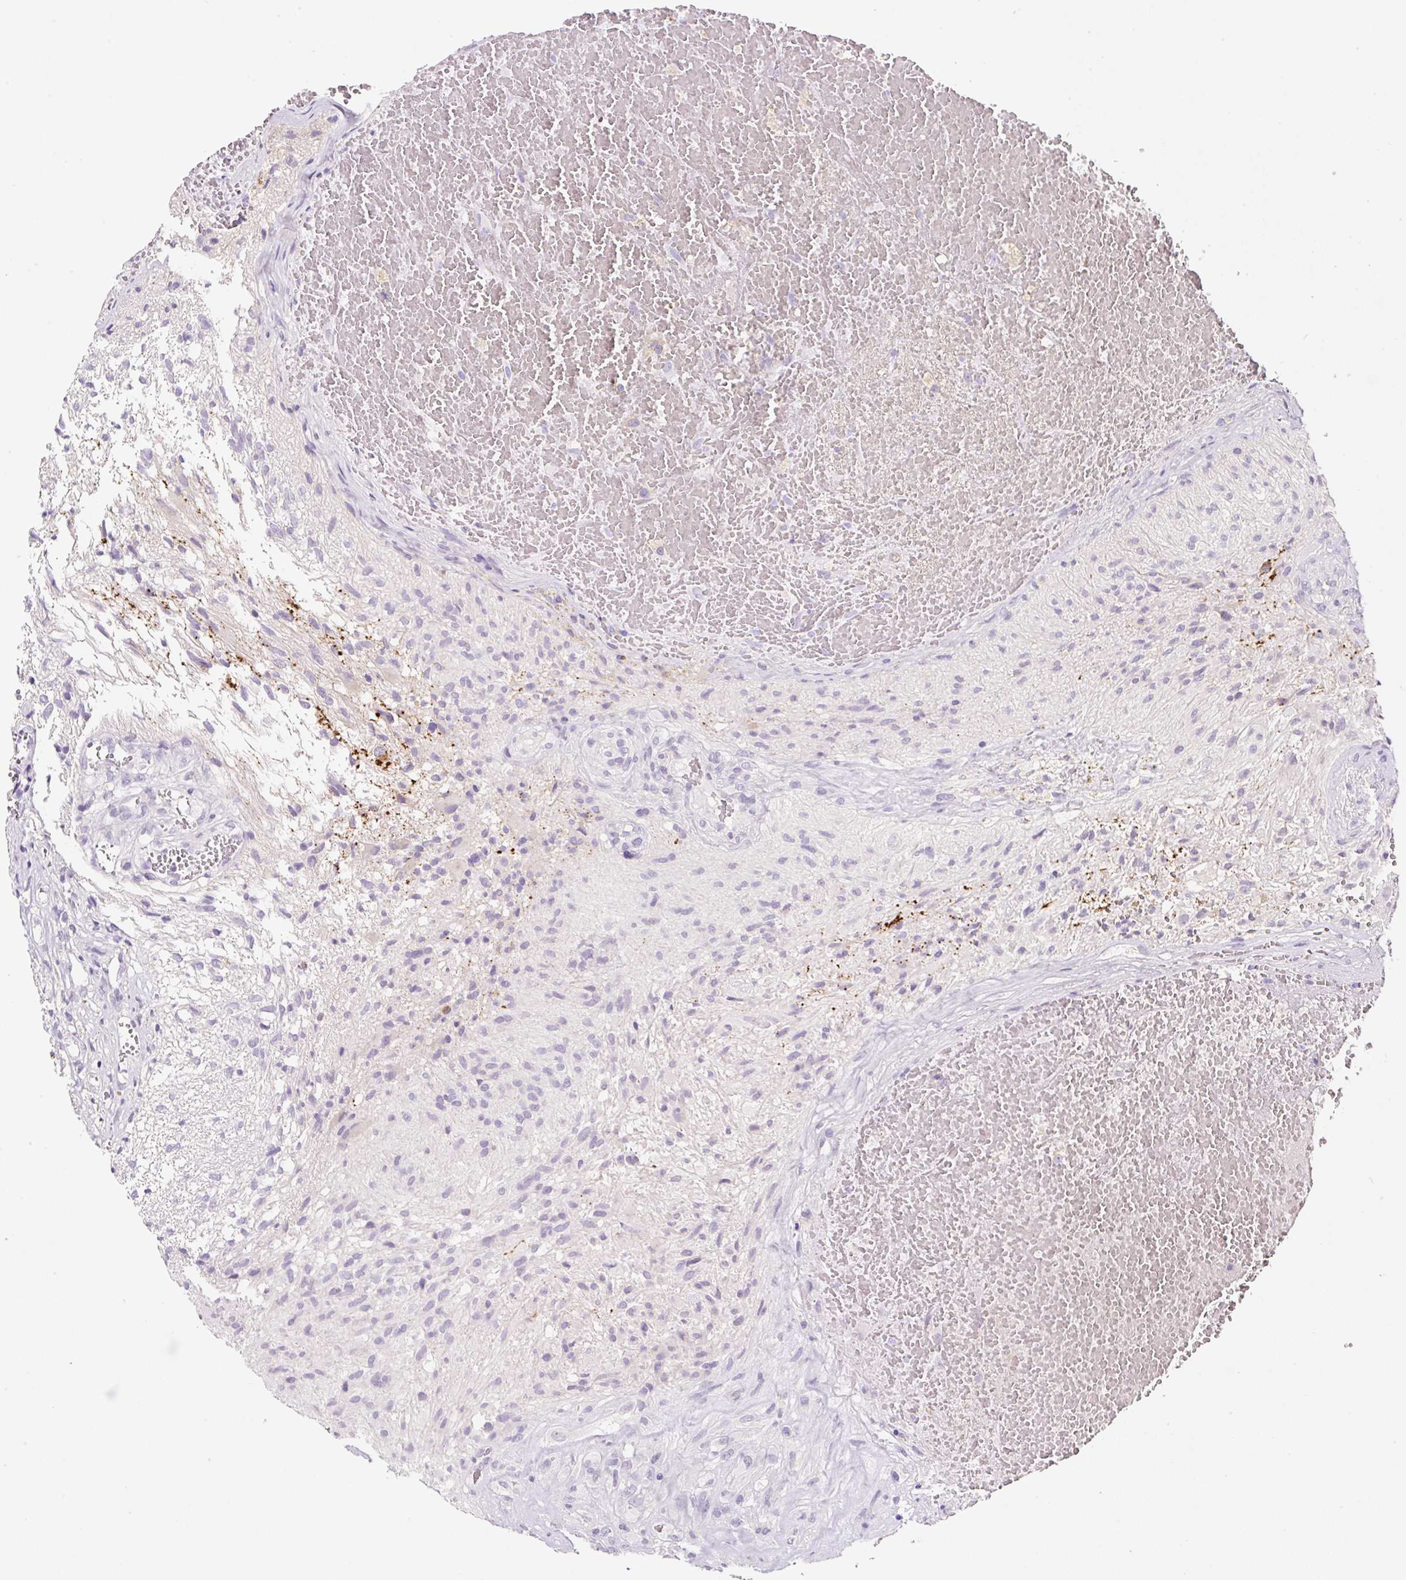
{"staining": {"intensity": "negative", "quantity": "none", "location": "none"}, "tissue": "glioma", "cell_type": "Tumor cells", "image_type": "cancer", "snomed": [{"axis": "morphology", "description": "Glioma, malignant, High grade"}, {"axis": "topography", "description": "Brain"}], "caption": "High power microscopy micrograph of an immunohistochemistry image of malignant glioma (high-grade), revealing no significant positivity in tumor cells.", "gene": "SYP", "patient": {"sex": "male", "age": 56}}